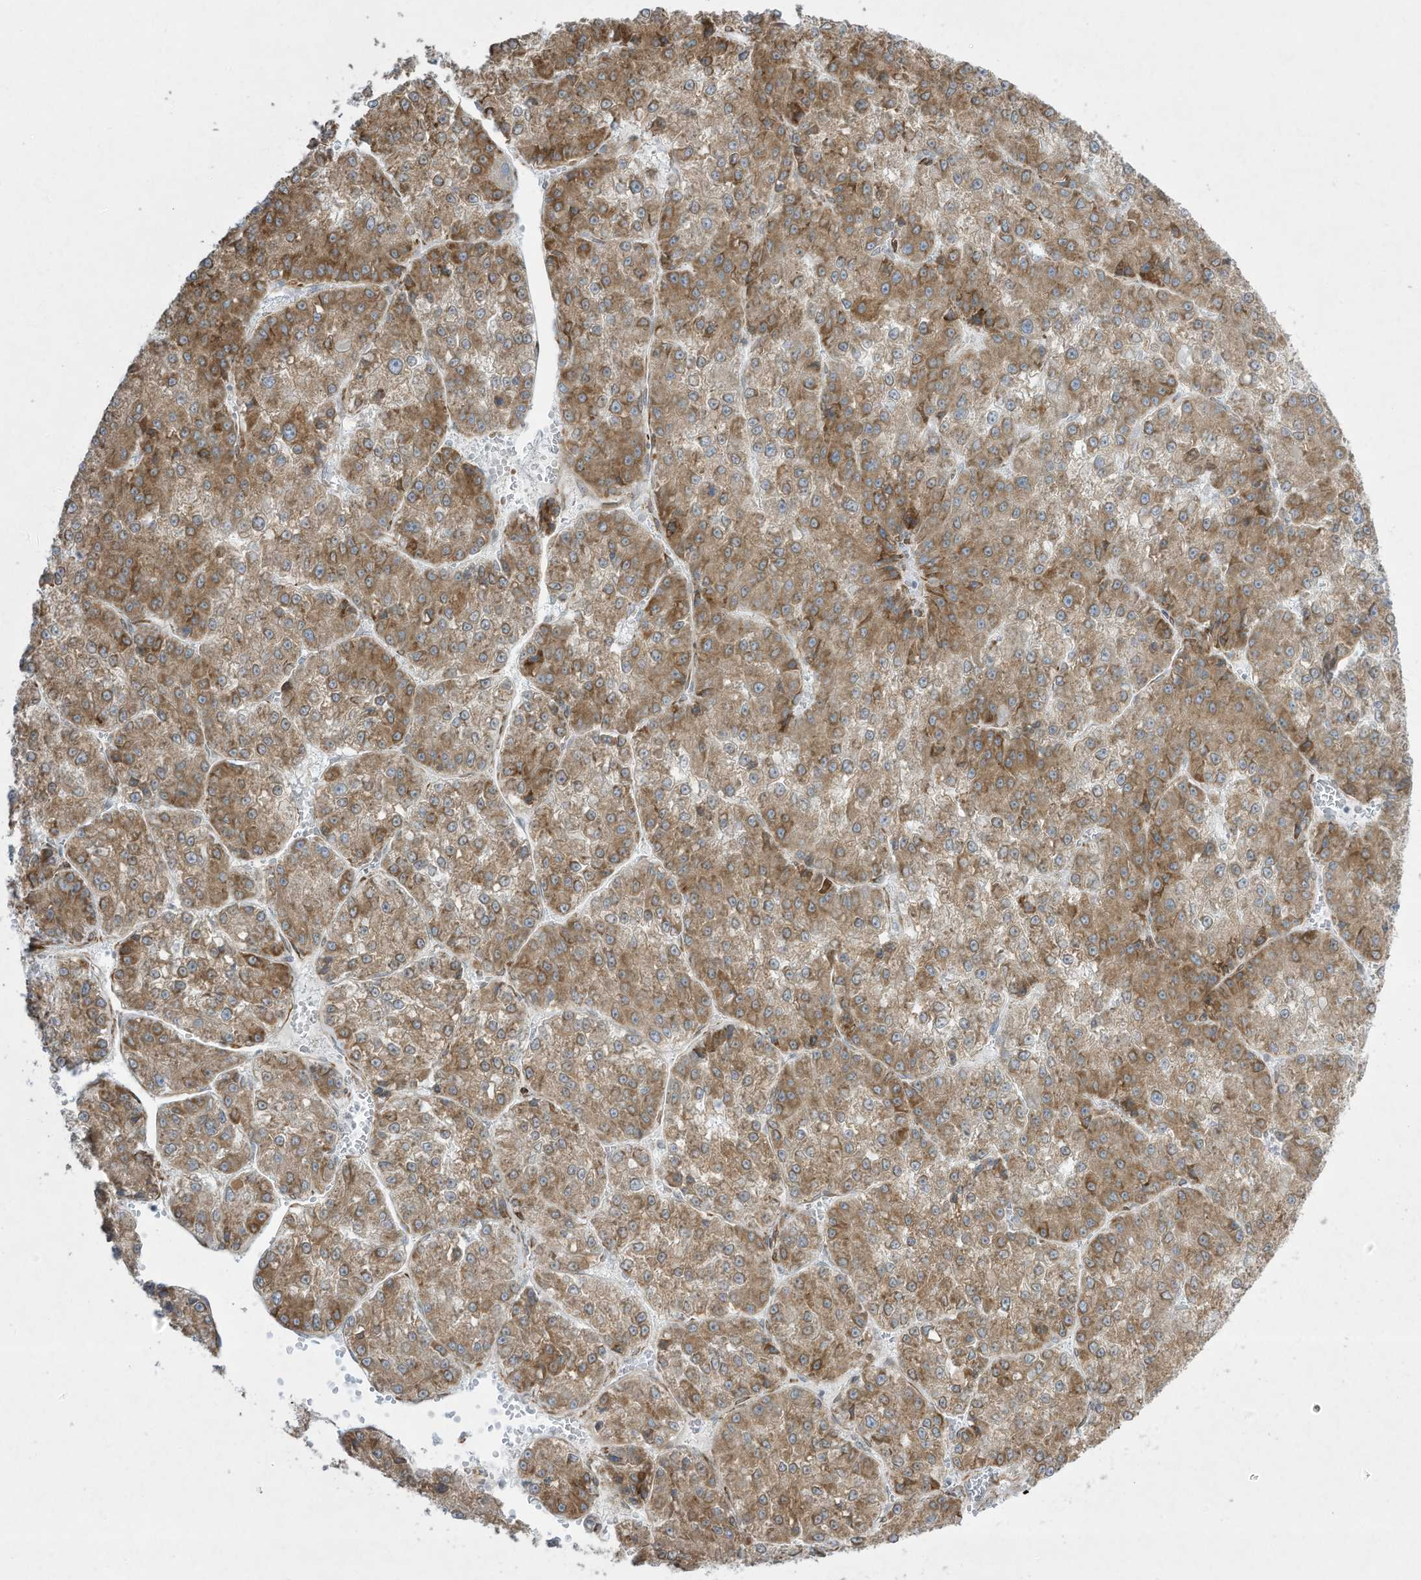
{"staining": {"intensity": "moderate", "quantity": ">75%", "location": "cytoplasmic/membranous"}, "tissue": "liver cancer", "cell_type": "Tumor cells", "image_type": "cancer", "snomed": [{"axis": "morphology", "description": "Carcinoma, Hepatocellular, NOS"}, {"axis": "topography", "description": "Liver"}], "caption": "A high-resolution photomicrograph shows immunohistochemistry staining of liver cancer, which shows moderate cytoplasmic/membranous expression in approximately >75% of tumor cells. The staining was performed using DAB, with brown indicating positive protein expression. Nuclei are stained blue with hematoxylin.", "gene": "PTK6", "patient": {"sex": "female", "age": 73}}